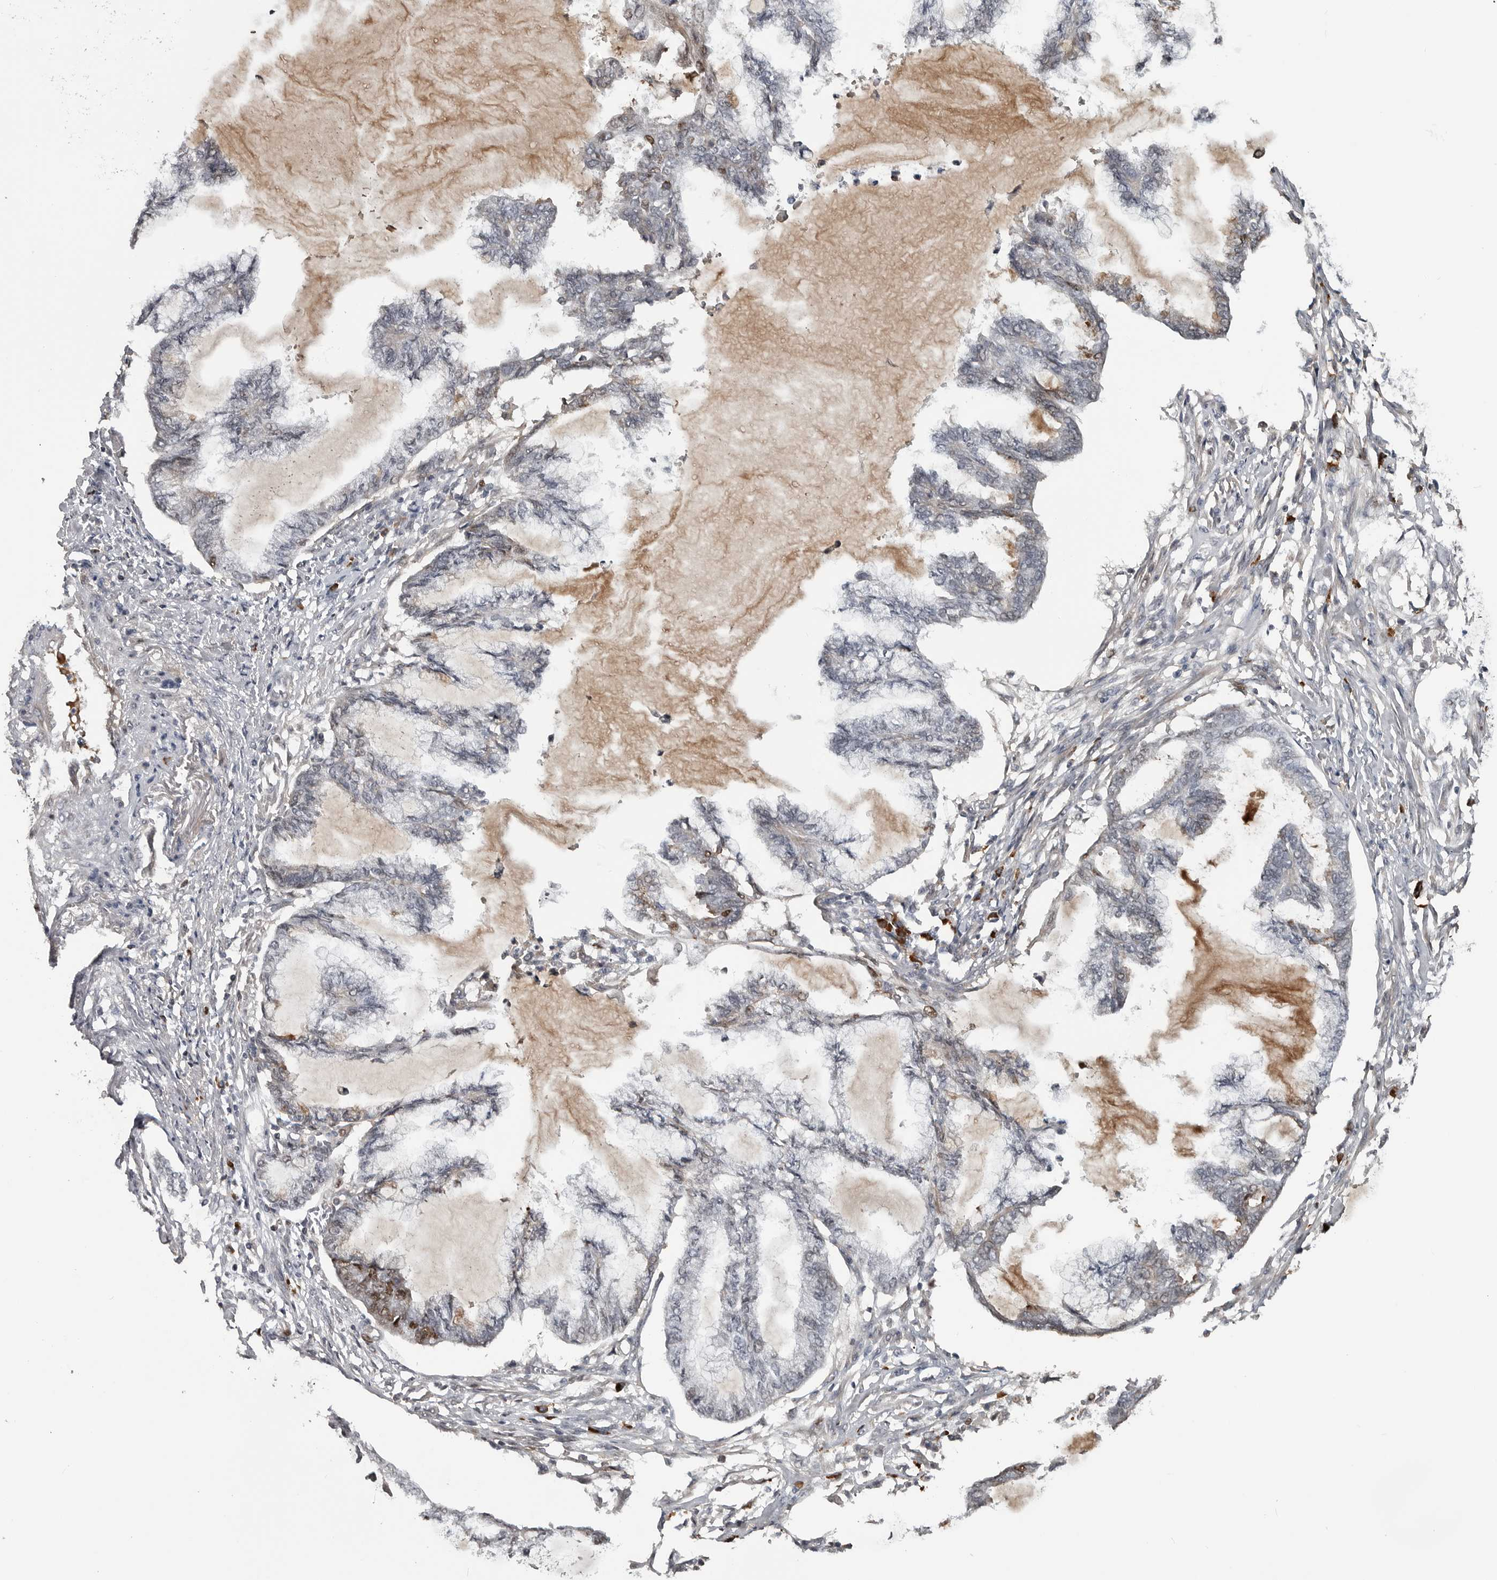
{"staining": {"intensity": "negative", "quantity": "none", "location": "none"}, "tissue": "endometrial cancer", "cell_type": "Tumor cells", "image_type": "cancer", "snomed": [{"axis": "morphology", "description": "Adenocarcinoma, NOS"}, {"axis": "topography", "description": "Endometrium"}], "caption": "Micrograph shows no protein staining in tumor cells of adenocarcinoma (endometrial) tissue.", "gene": "ZNF277", "patient": {"sex": "female", "age": 86}}